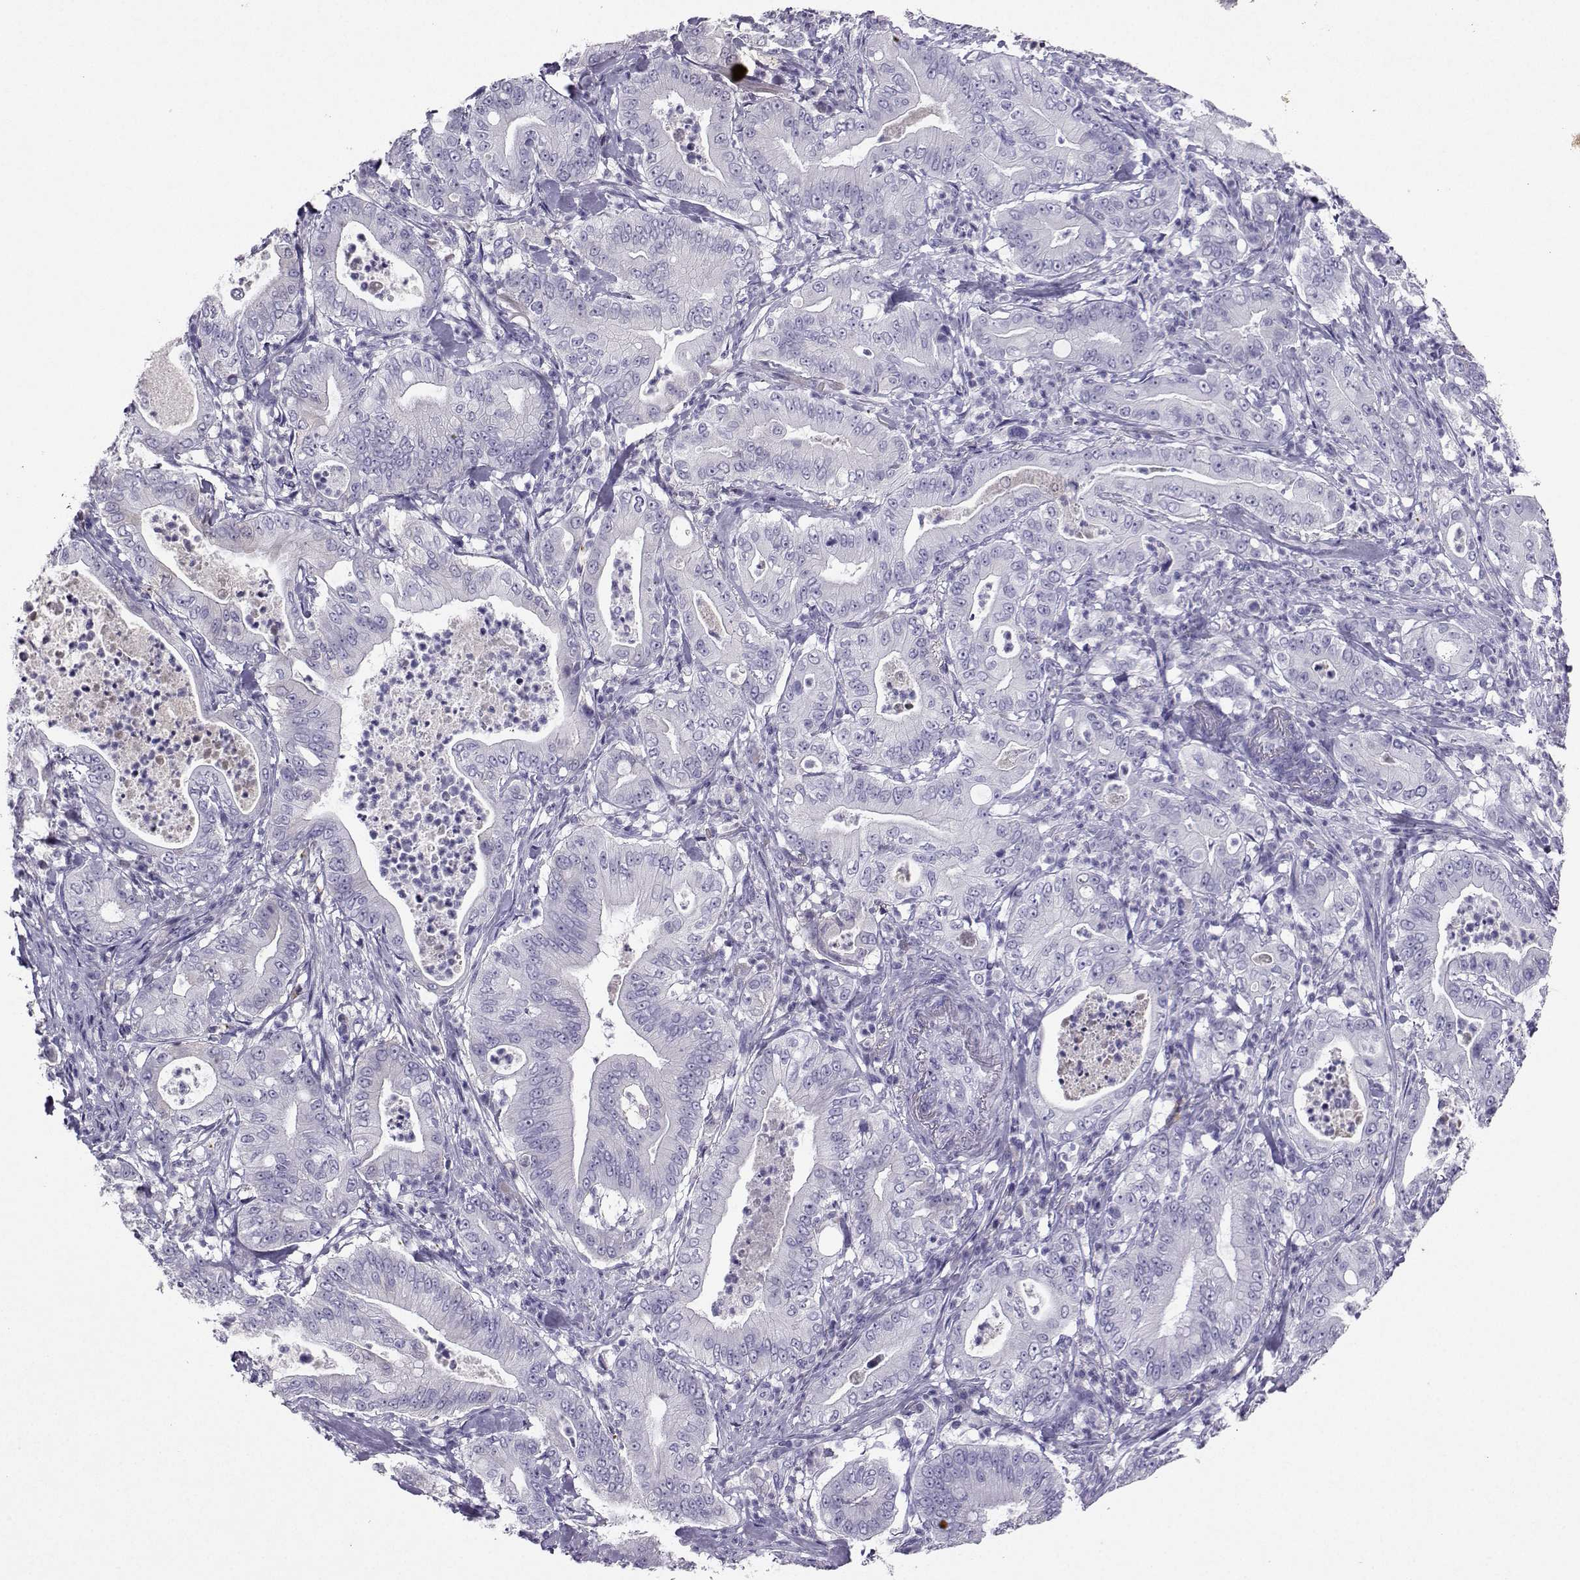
{"staining": {"intensity": "negative", "quantity": "none", "location": "none"}, "tissue": "pancreatic cancer", "cell_type": "Tumor cells", "image_type": "cancer", "snomed": [{"axis": "morphology", "description": "Adenocarcinoma, NOS"}, {"axis": "topography", "description": "Pancreas"}], "caption": "Immunohistochemical staining of adenocarcinoma (pancreatic) shows no significant positivity in tumor cells.", "gene": "GRIK4", "patient": {"sex": "male", "age": 71}}